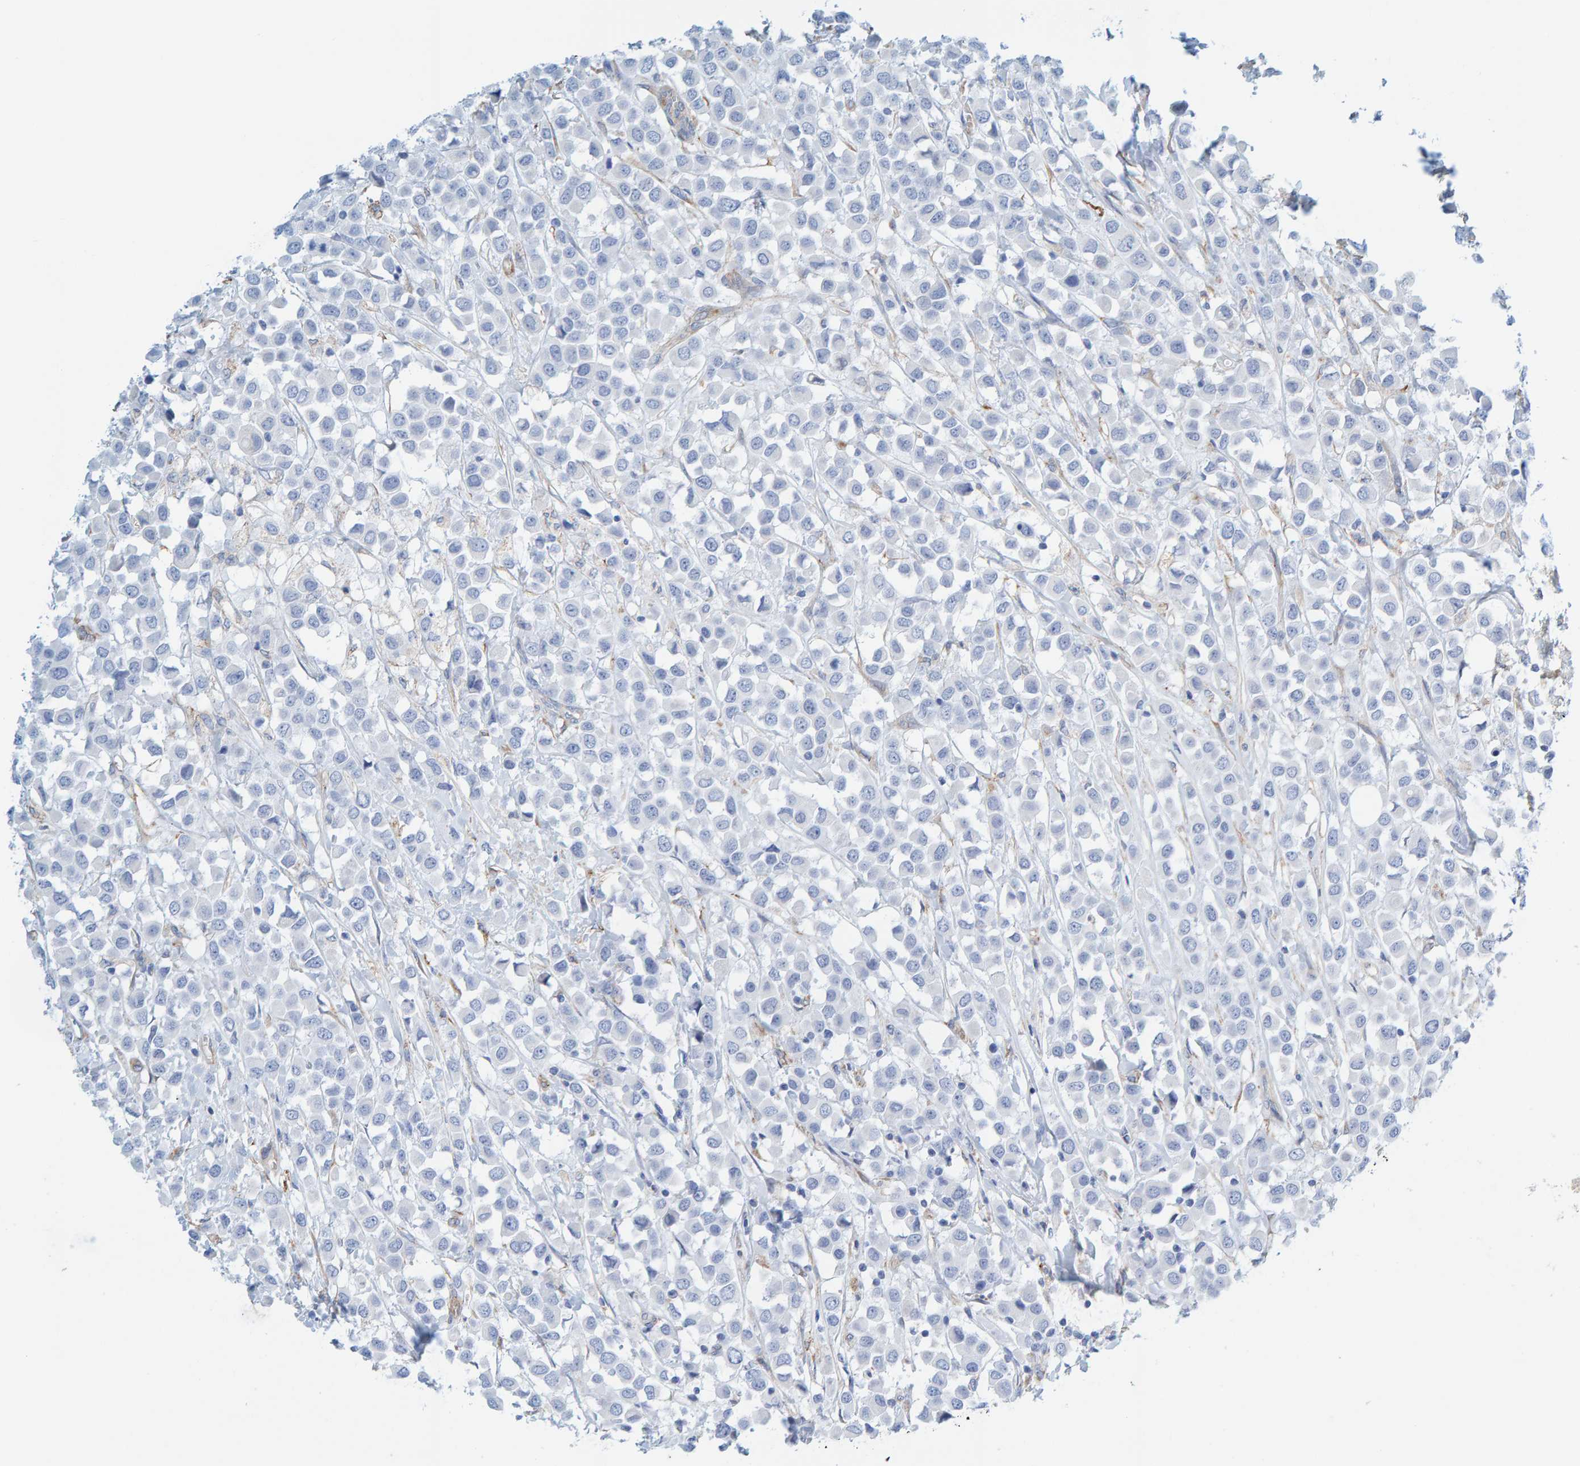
{"staining": {"intensity": "negative", "quantity": "none", "location": "none"}, "tissue": "breast cancer", "cell_type": "Tumor cells", "image_type": "cancer", "snomed": [{"axis": "morphology", "description": "Duct carcinoma"}, {"axis": "topography", "description": "Breast"}], "caption": "This is an IHC micrograph of breast cancer. There is no expression in tumor cells.", "gene": "MAP1B", "patient": {"sex": "female", "age": 61}}